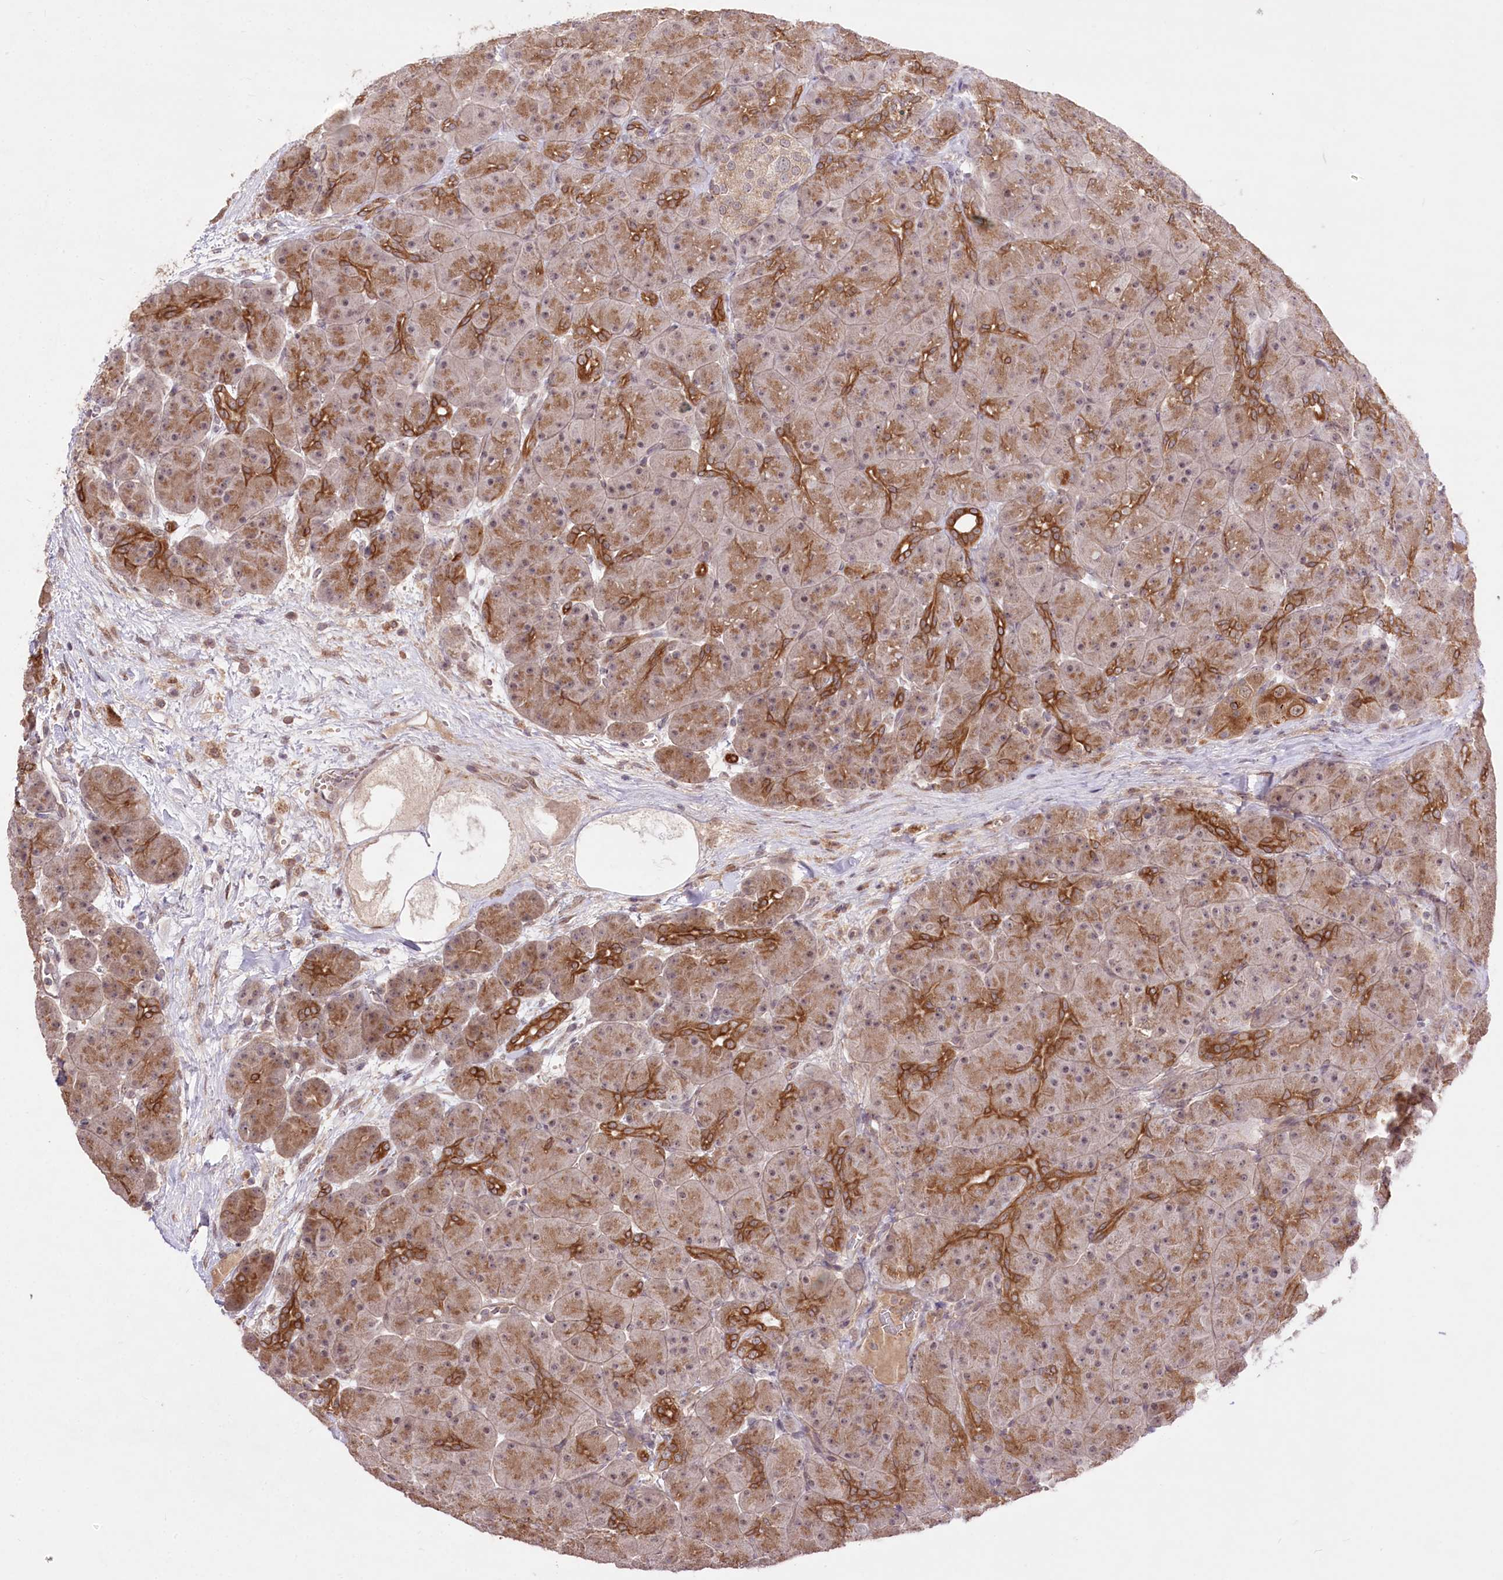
{"staining": {"intensity": "strong", "quantity": "25%-75%", "location": "cytoplasmic/membranous"}, "tissue": "pancreas", "cell_type": "Exocrine glandular cells", "image_type": "normal", "snomed": [{"axis": "morphology", "description": "Normal tissue, NOS"}, {"axis": "topography", "description": "Pancreas"}], "caption": "DAB (3,3'-diaminobenzidine) immunohistochemical staining of normal pancreas shows strong cytoplasmic/membranous protein staining in approximately 25%-75% of exocrine glandular cells. (Brightfield microscopy of DAB IHC at high magnification).", "gene": "HELT", "patient": {"sex": "male", "age": 66}}